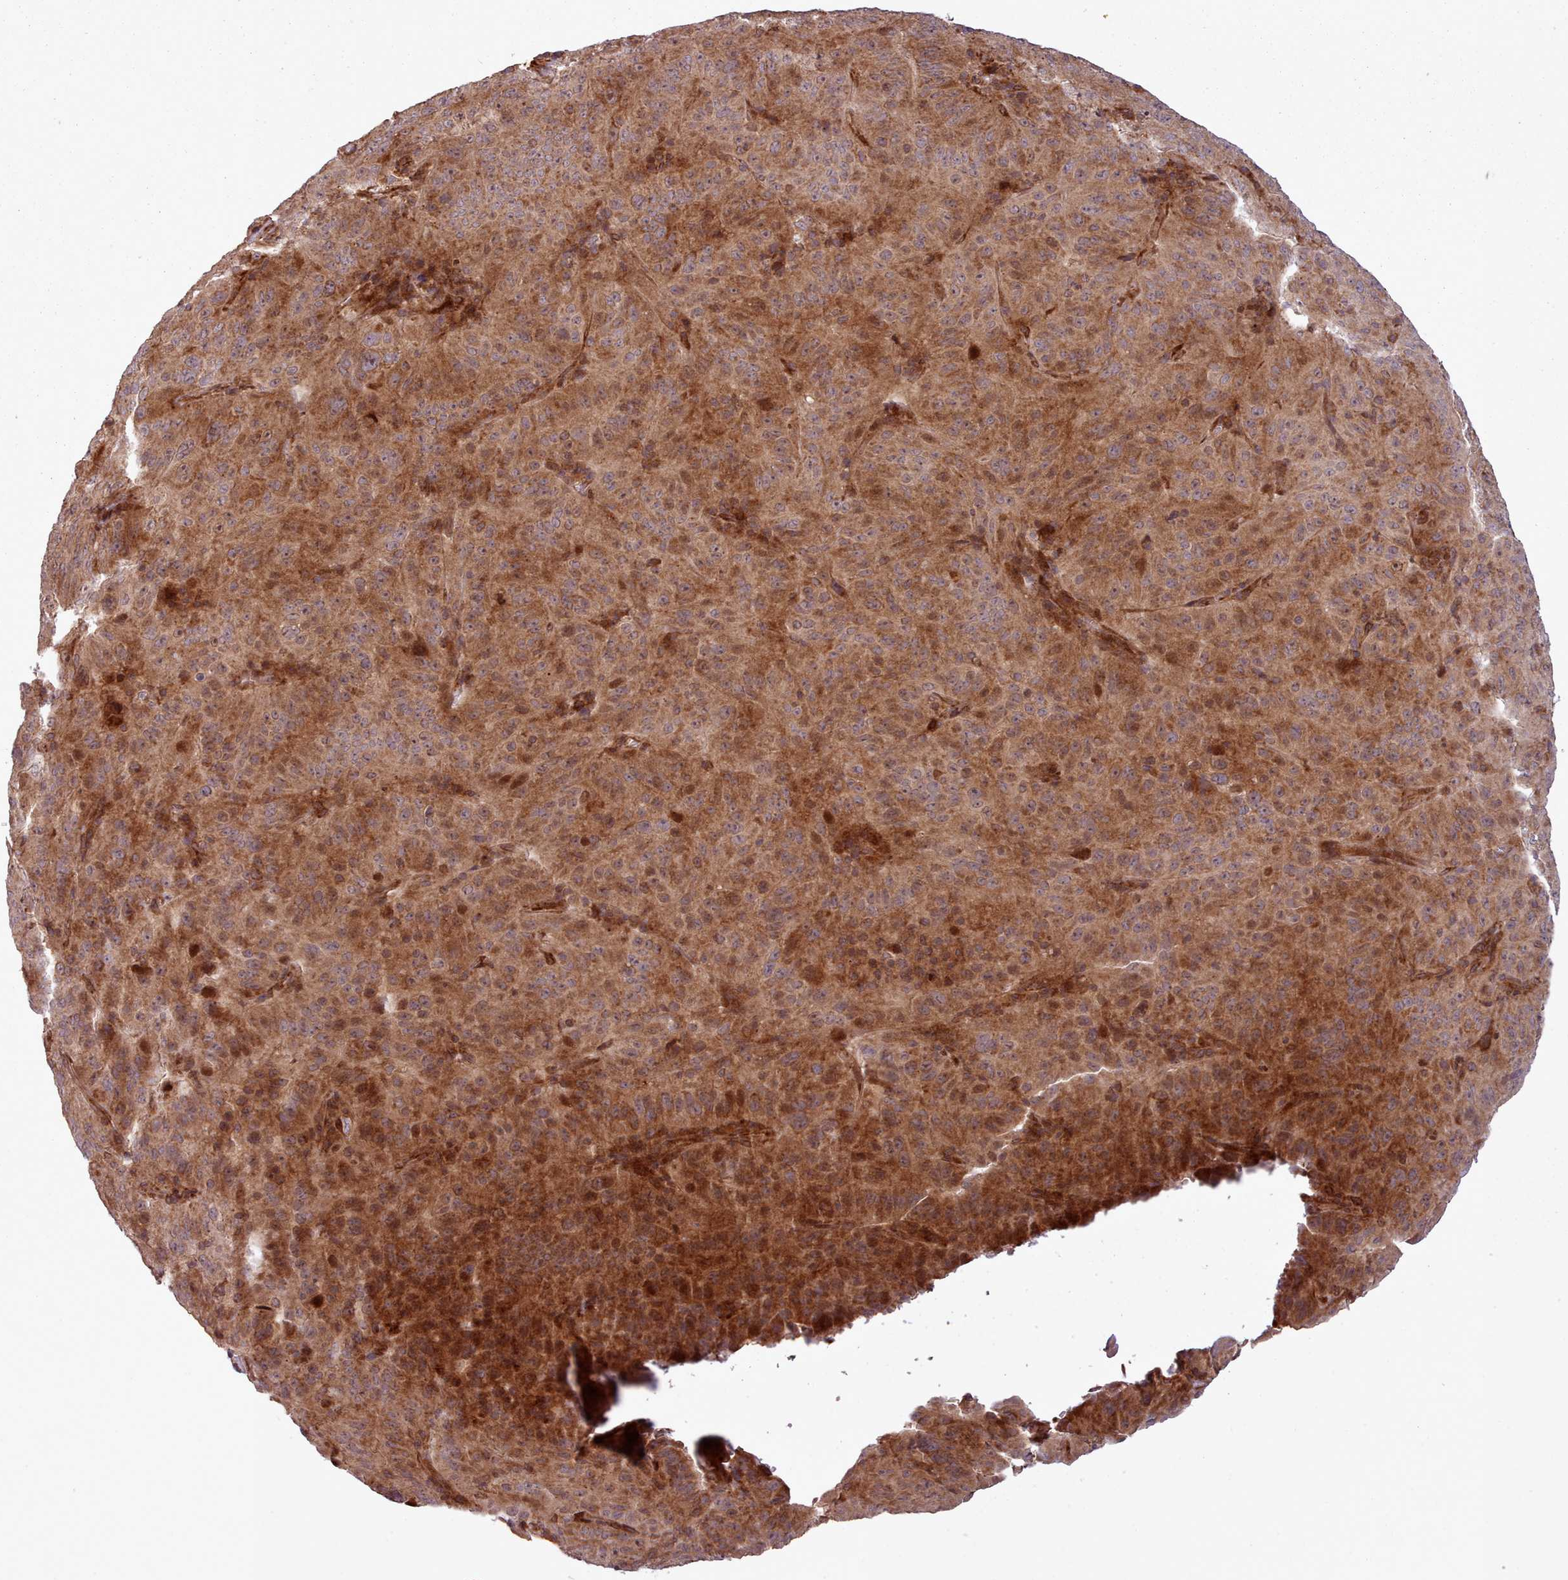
{"staining": {"intensity": "moderate", "quantity": ">75%", "location": "cytoplasmic/membranous,nuclear"}, "tissue": "pancreatic cancer", "cell_type": "Tumor cells", "image_type": "cancer", "snomed": [{"axis": "morphology", "description": "Adenocarcinoma, NOS"}, {"axis": "topography", "description": "Pancreas"}], "caption": "An IHC image of neoplastic tissue is shown. Protein staining in brown highlights moderate cytoplasmic/membranous and nuclear positivity in pancreatic adenocarcinoma within tumor cells.", "gene": "NLRP7", "patient": {"sex": "male", "age": 63}}